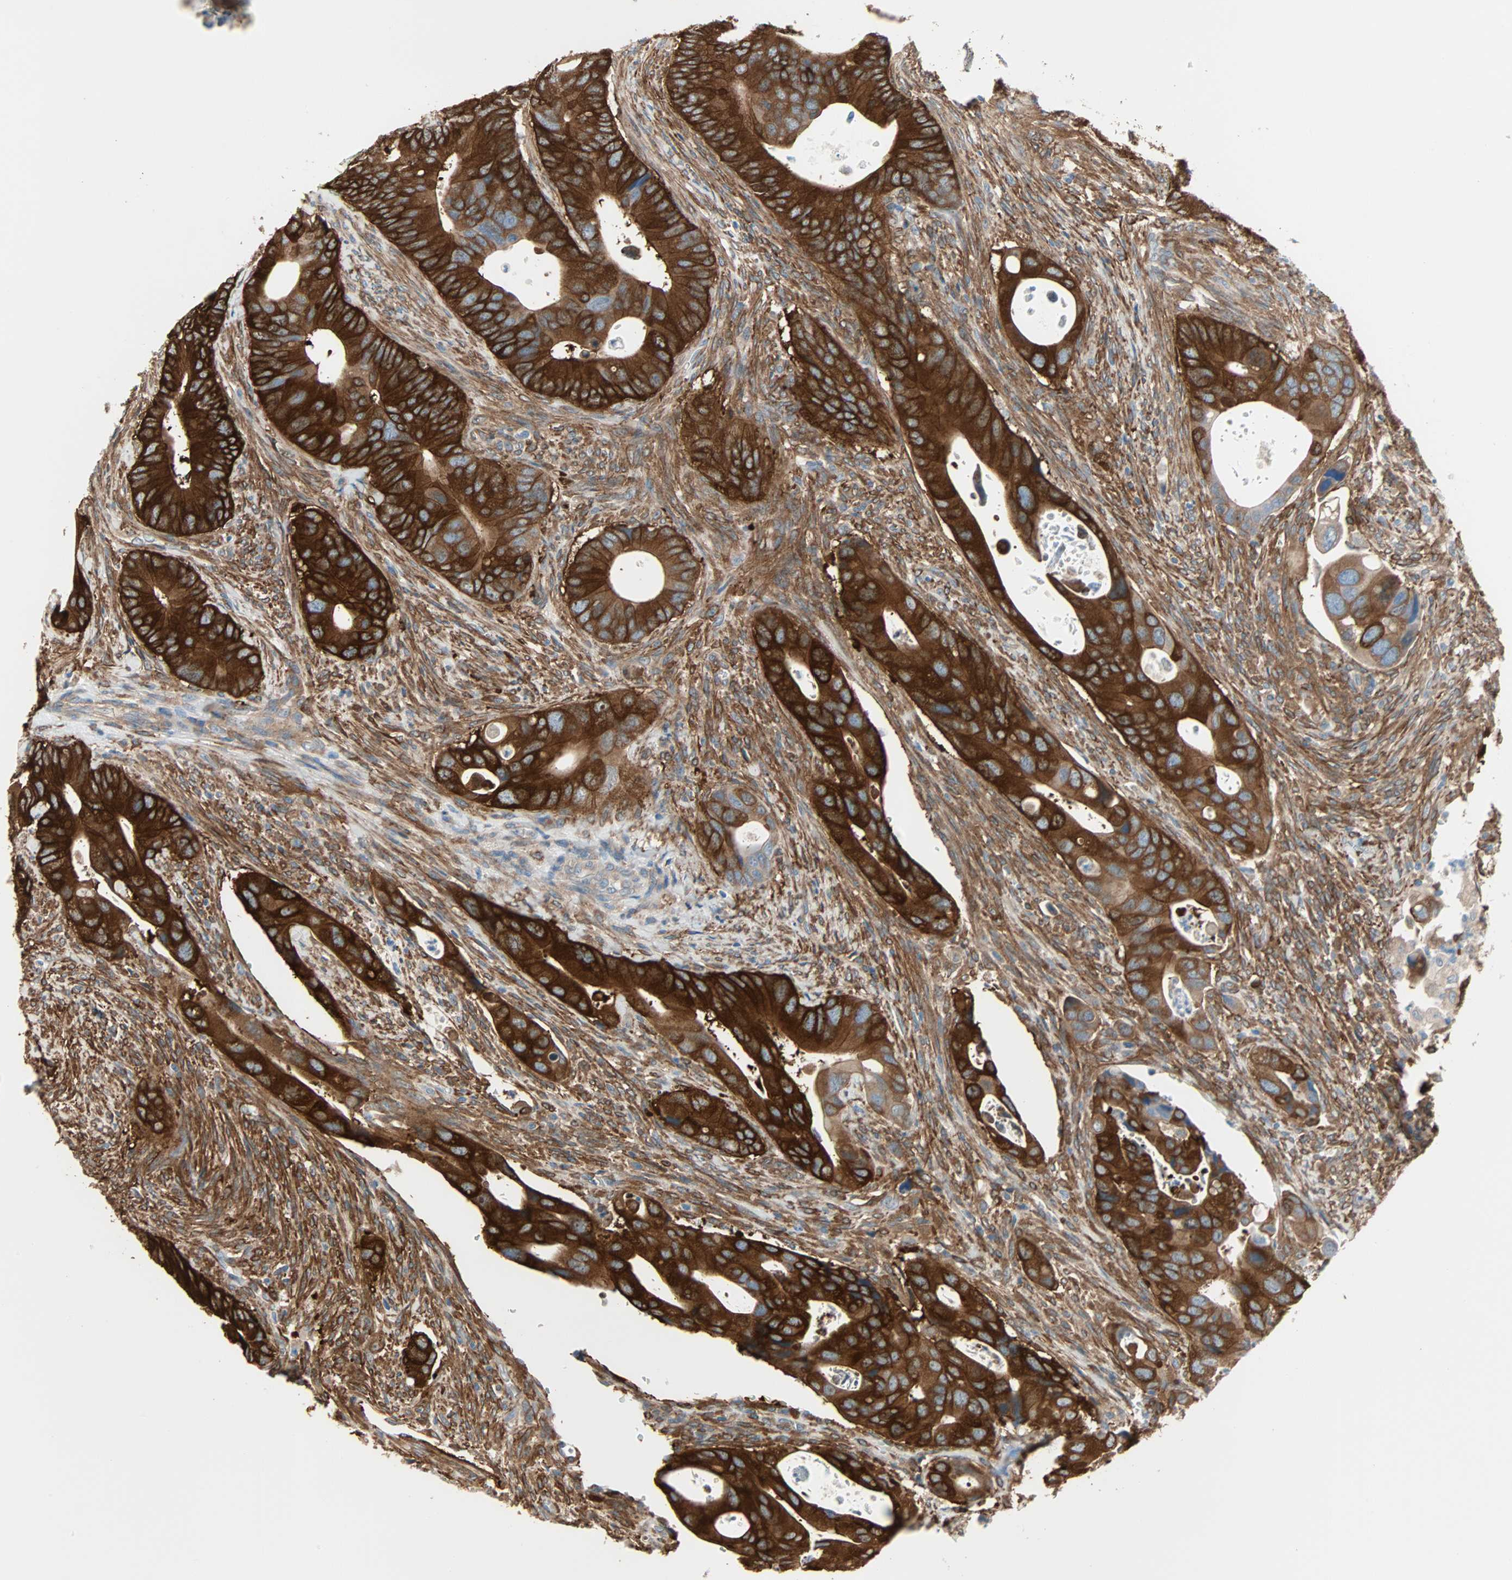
{"staining": {"intensity": "strong", "quantity": ">75%", "location": "cytoplasmic/membranous"}, "tissue": "colorectal cancer", "cell_type": "Tumor cells", "image_type": "cancer", "snomed": [{"axis": "morphology", "description": "Adenocarcinoma, NOS"}, {"axis": "topography", "description": "Rectum"}], "caption": "Human colorectal cancer stained with a protein marker displays strong staining in tumor cells.", "gene": "EPB41L2", "patient": {"sex": "female", "age": 57}}